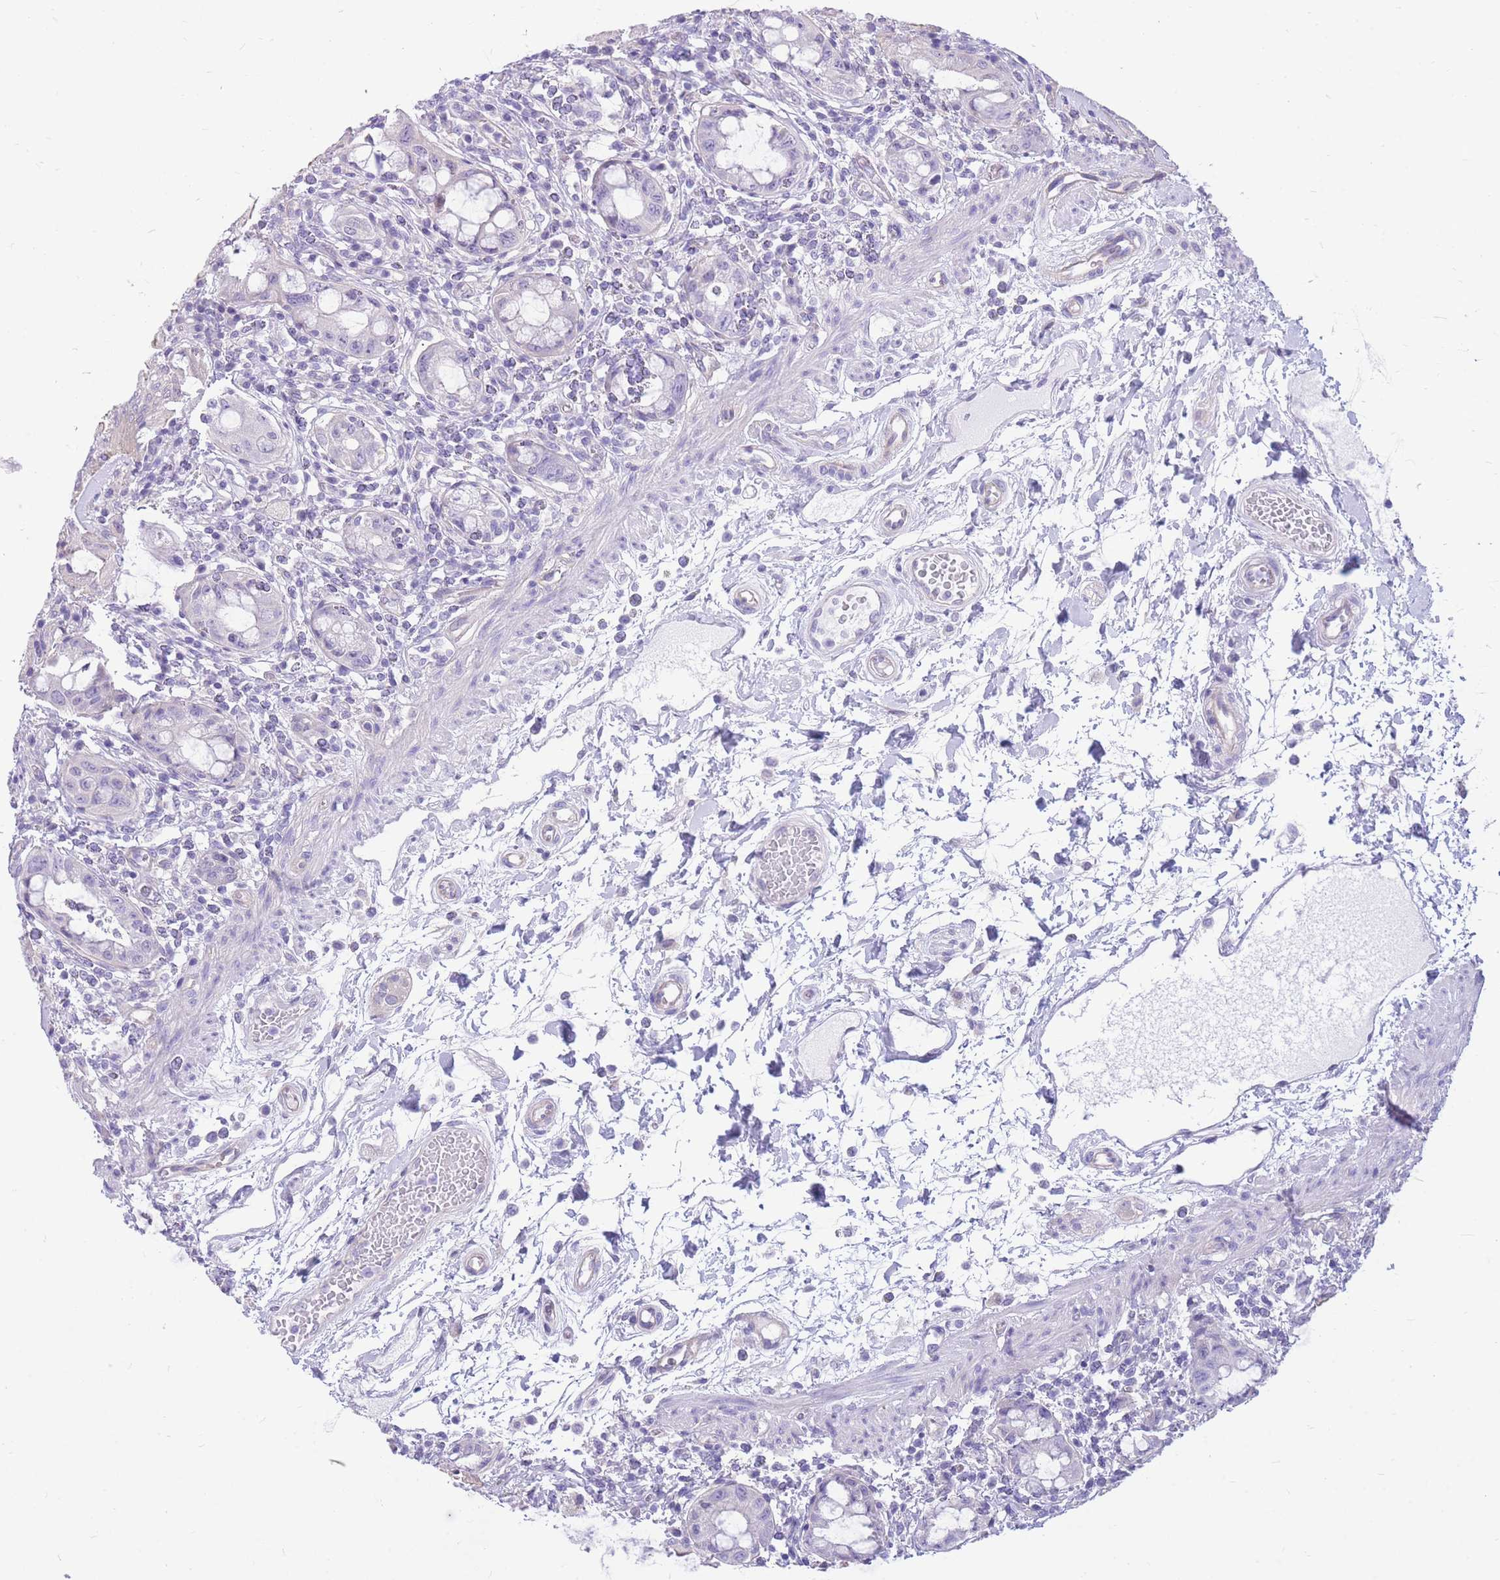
{"staining": {"intensity": "negative", "quantity": "none", "location": "none"}, "tissue": "rectum", "cell_type": "Glandular cells", "image_type": "normal", "snomed": [{"axis": "morphology", "description": "Normal tissue, NOS"}, {"axis": "topography", "description": "Rectum"}], "caption": "A high-resolution micrograph shows IHC staining of unremarkable rectum, which displays no significant positivity in glandular cells.", "gene": "ZNF311", "patient": {"sex": "female", "age": 57}}